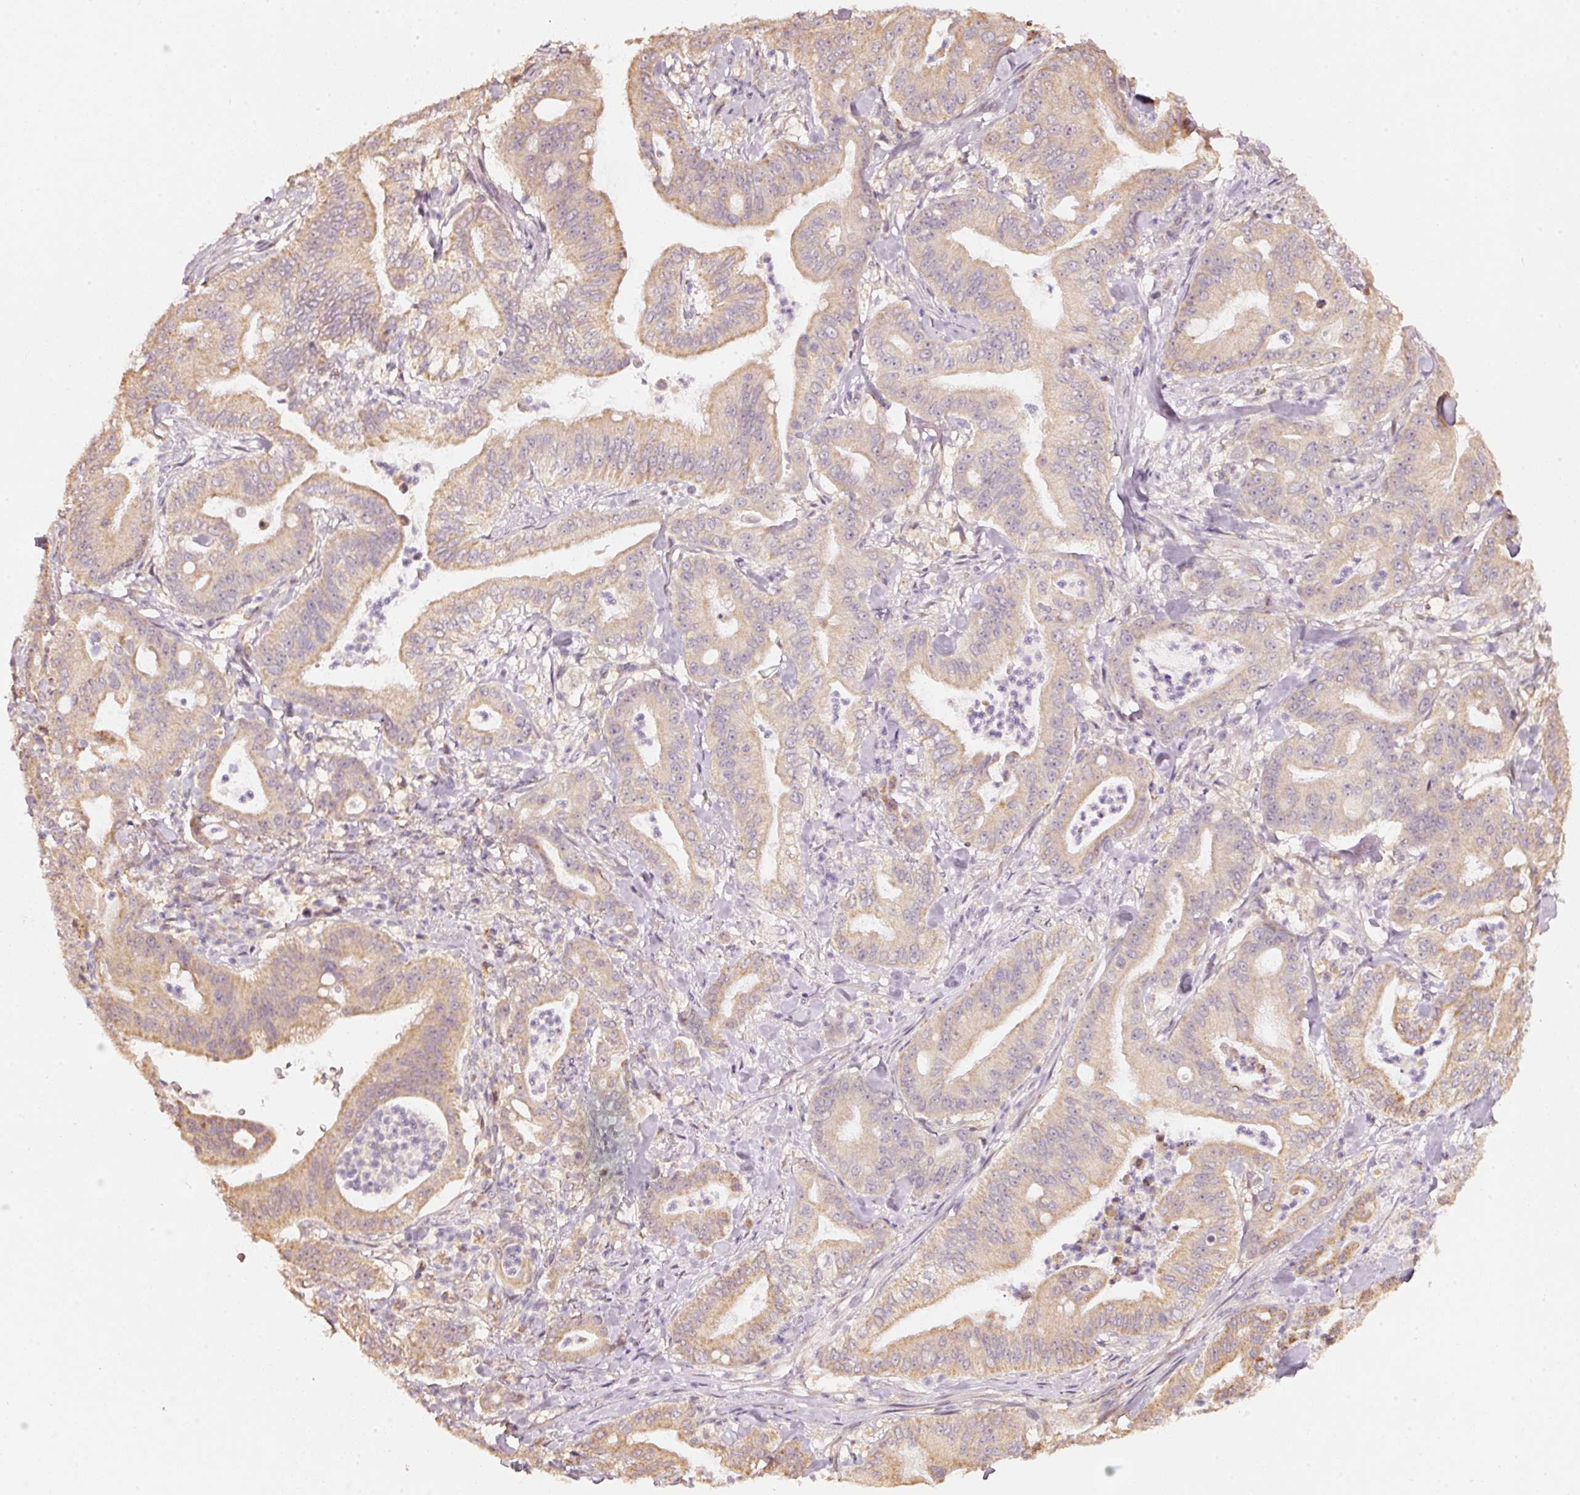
{"staining": {"intensity": "weak", "quantity": ">75%", "location": "cytoplasmic/membranous"}, "tissue": "pancreatic cancer", "cell_type": "Tumor cells", "image_type": "cancer", "snomed": [{"axis": "morphology", "description": "Adenocarcinoma, NOS"}, {"axis": "topography", "description": "Pancreas"}], "caption": "Human adenocarcinoma (pancreatic) stained with a brown dye shows weak cytoplasmic/membranous positive positivity in about >75% of tumor cells.", "gene": "RAB35", "patient": {"sex": "male", "age": 71}}